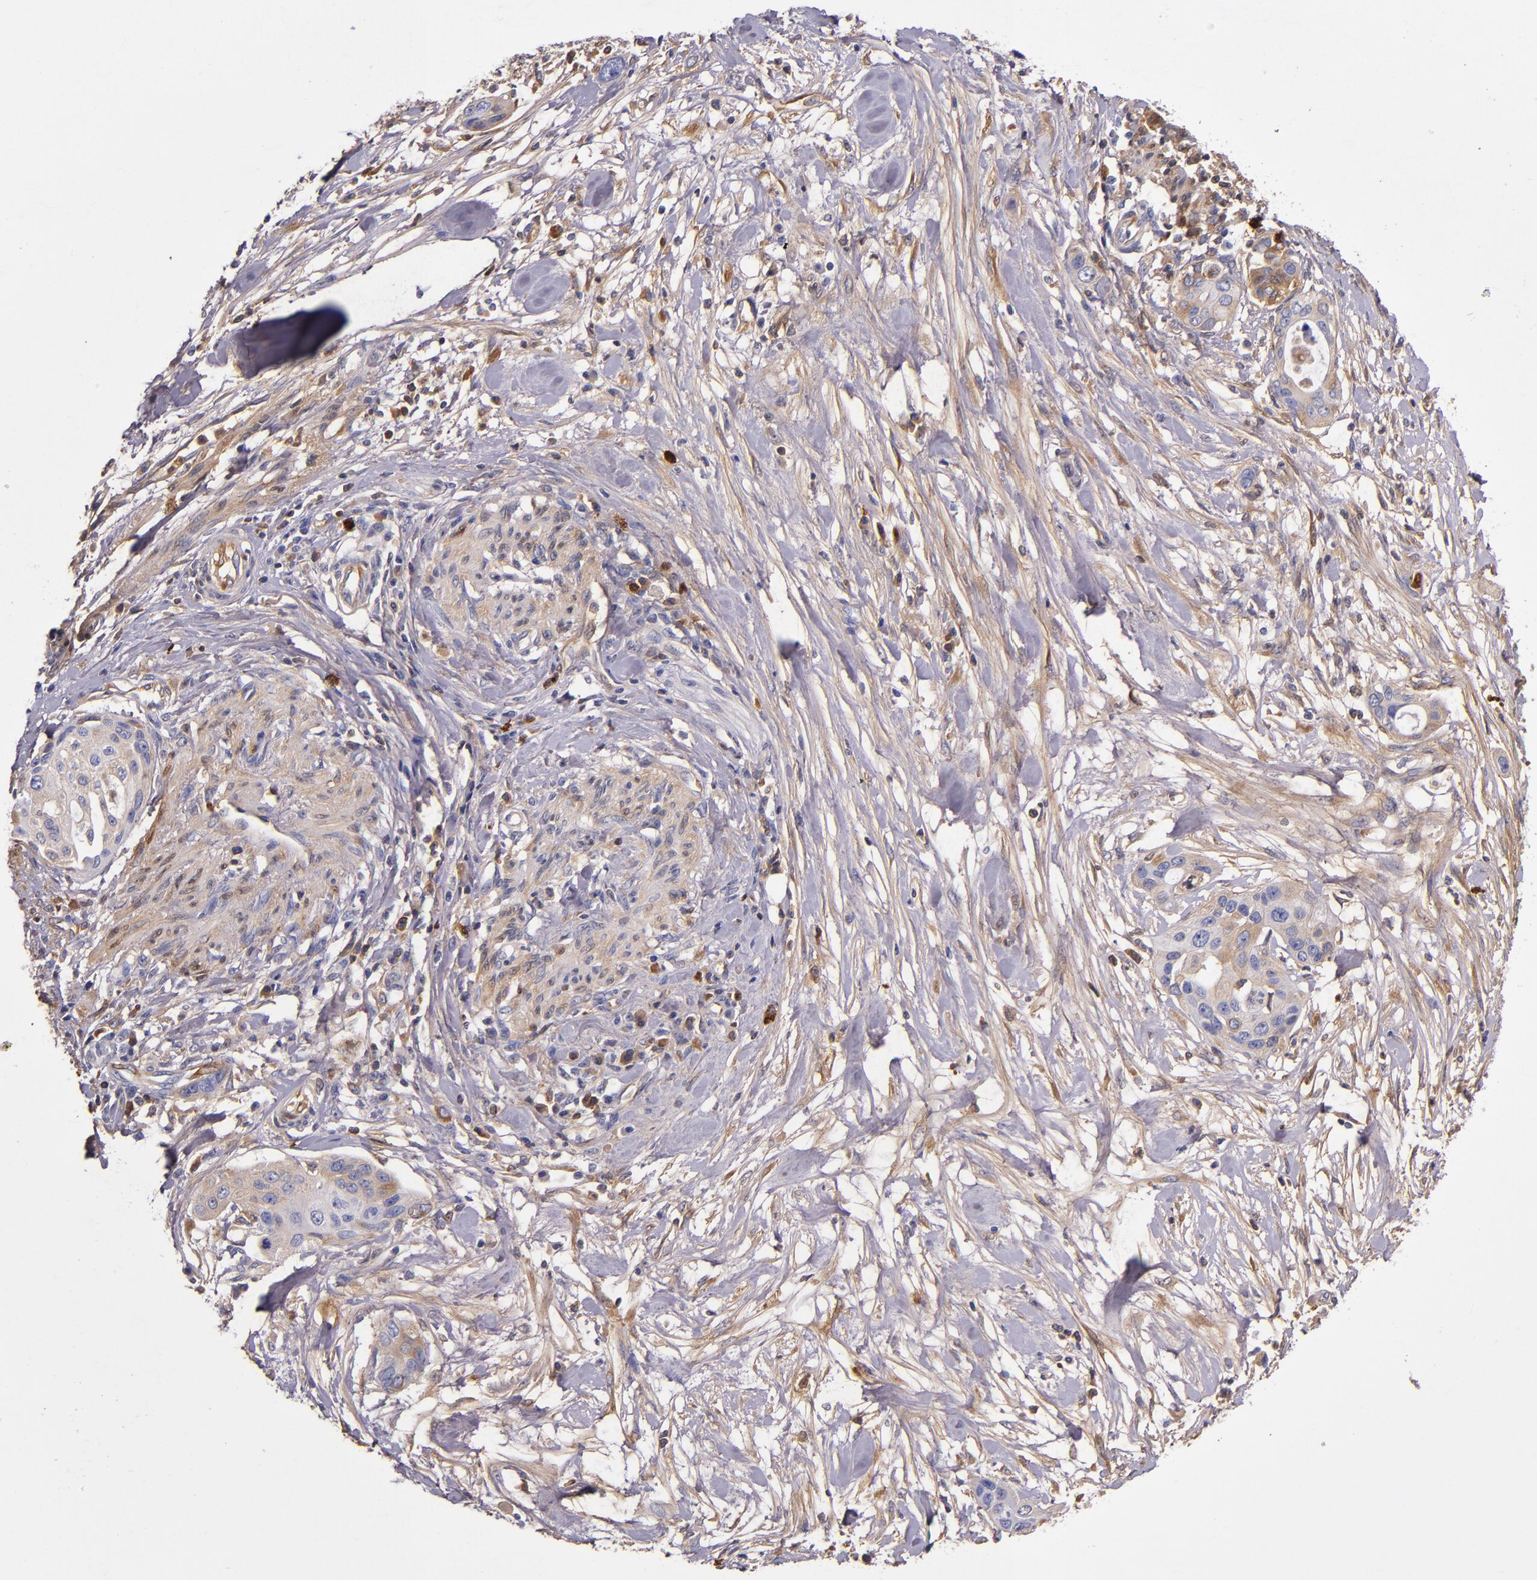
{"staining": {"intensity": "moderate", "quantity": "25%-75%", "location": "cytoplasmic/membranous"}, "tissue": "pancreatic cancer", "cell_type": "Tumor cells", "image_type": "cancer", "snomed": [{"axis": "morphology", "description": "Adenocarcinoma, NOS"}, {"axis": "topography", "description": "Pancreas"}], "caption": "Pancreatic cancer was stained to show a protein in brown. There is medium levels of moderate cytoplasmic/membranous expression in about 25%-75% of tumor cells.", "gene": "CLEC3B", "patient": {"sex": "female", "age": 60}}